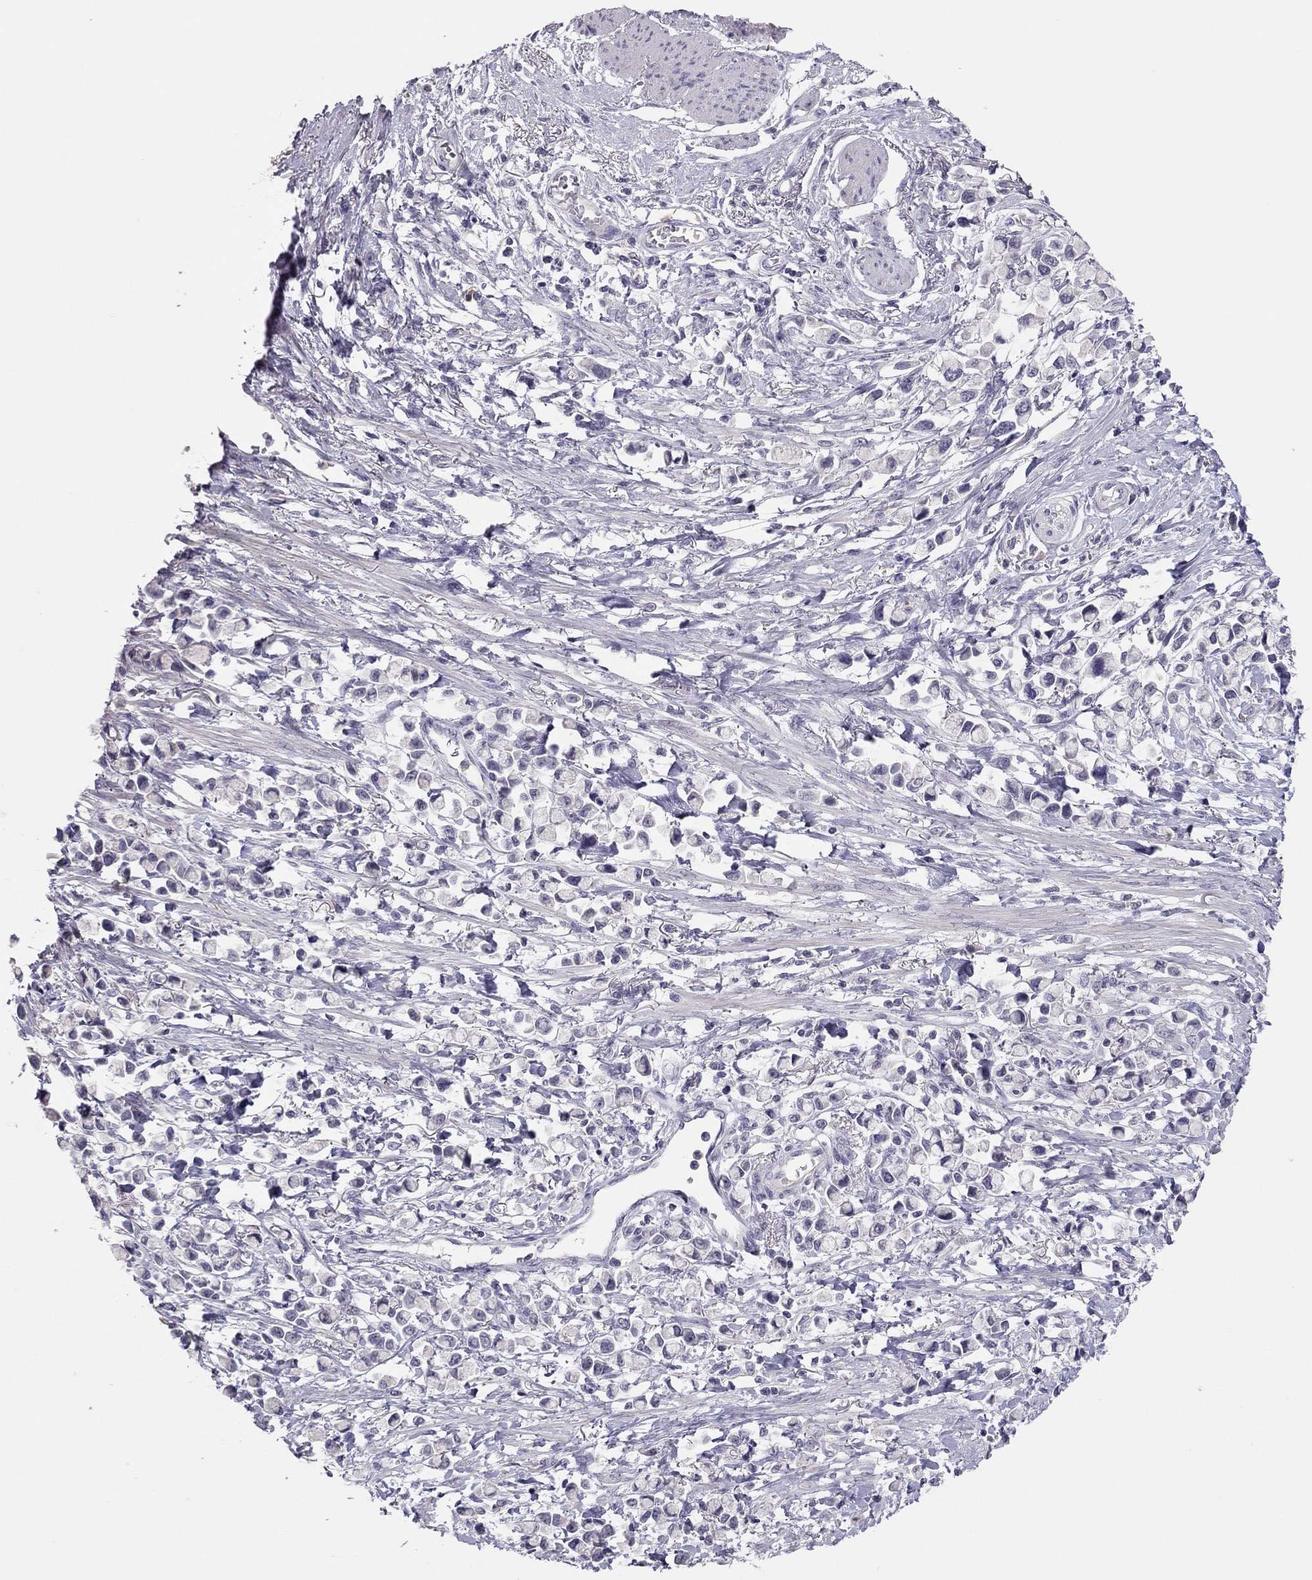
{"staining": {"intensity": "negative", "quantity": "none", "location": "none"}, "tissue": "stomach cancer", "cell_type": "Tumor cells", "image_type": "cancer", "snomed": [{"axis": "morphology", "description": "Adenocarcinoma, NOS"}, {"axis": "topography", "description": "Stomach"}], "caption": "Photomicrograph shows no significant protein expression in tumor cells of stomach cancer.", "gene": "ADORA2A", "patient": {"sex": "female", "age": 81}}